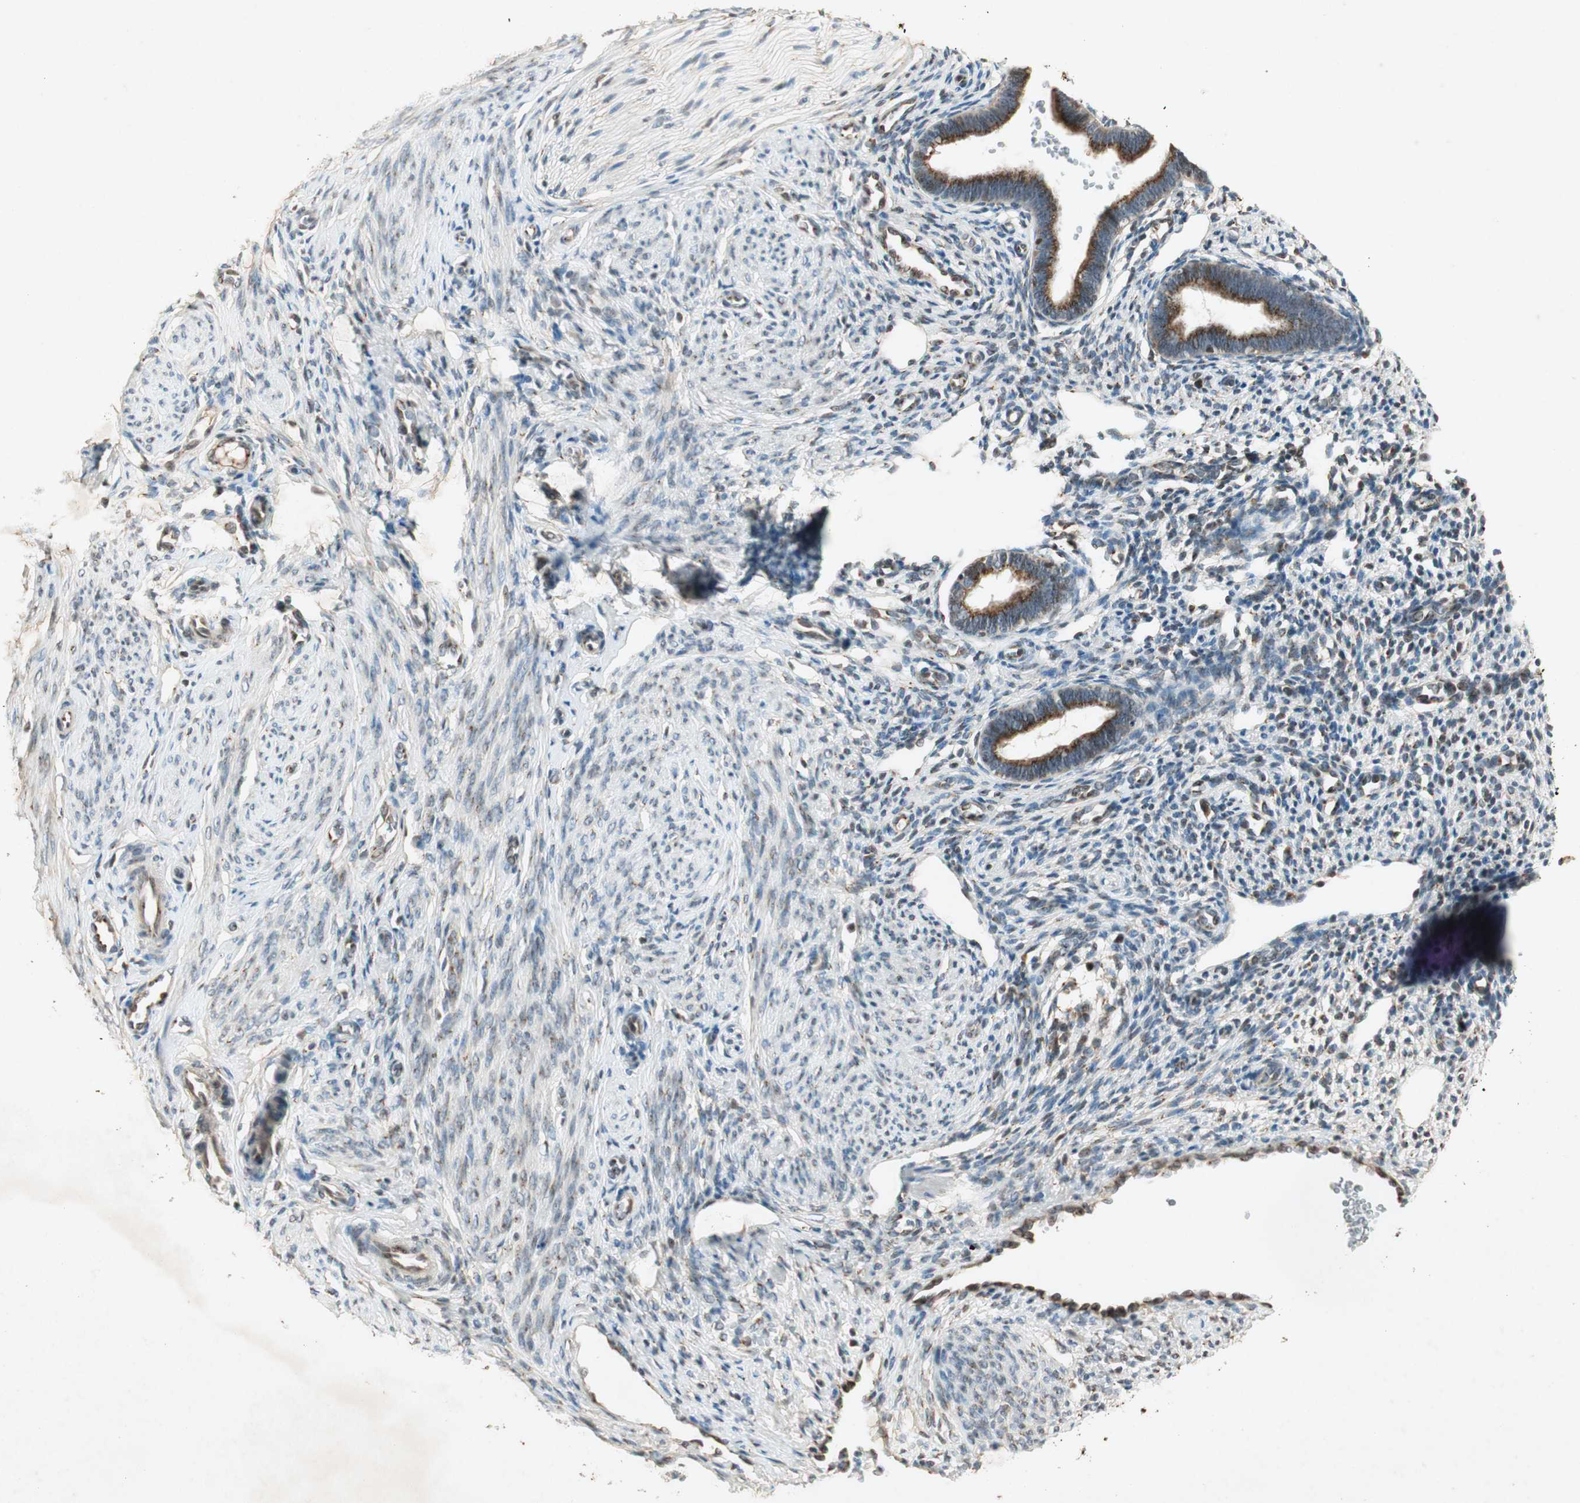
{"staining": {"intensity": "negative", "quantity": "none", "location": "none"}, "tissue": "endometrium", "cell_type": "Cells in endometrial stroma", "image_type": "normal", "snomed": [{"axis": "morphology", "description": "Normal tissue, NOS"}, {"axis": "topography", "description": "Endometrium"}], "caption": "High magnification brightfield microscopy of benign endometrium stained with DAB (brown) and counterstained with hematoxylin (blue): cells in endometrial stroma show no significant positivity. (Stains: DAB (3,3'-diaminobenzidine) IHC with hematoxylin counter stain, Microscopy: brightfield microscopy at high magnification).", "gene": "NEO1", "patient": {"sex": "female", "age": 27}}